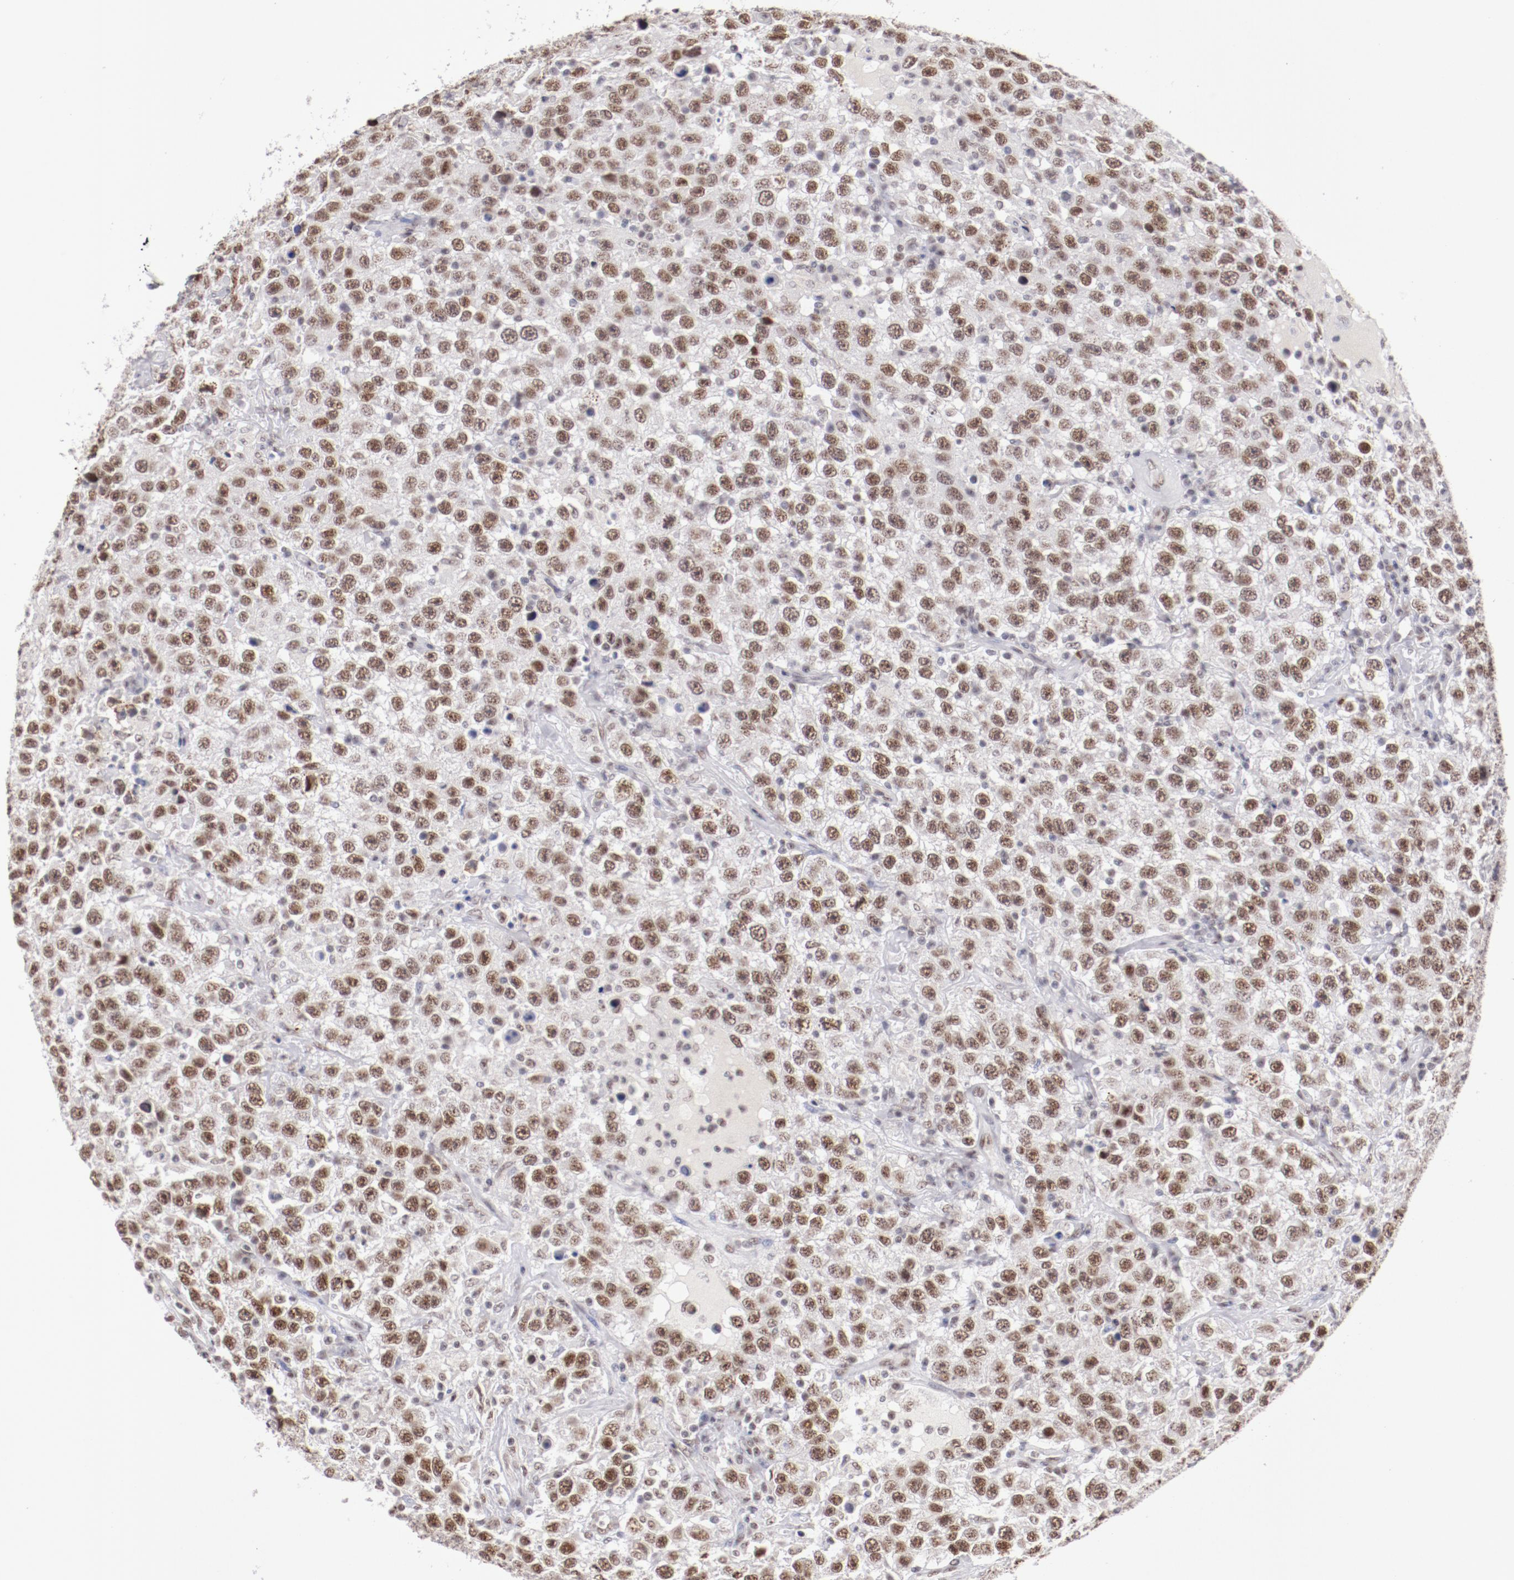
{"staining": {"intensity": "moderate", "quantity": ">75%", "location": "nuclear"}, "tissue": "testis cancer", "cell_type": "Tumor cells", "image_type": "cancer", "snomed": [{"axis": "morphology", "description": "Seminoma, NOS"}, {"axis": "topography", "description": "Testis"}], "caption": "Immunohistochemistry micrograph of human seminoma (testis) stained for a protein (brown), which shows medium levels of moderate nuclear positivity in about >75% of tumor cells.", "gene": "TFAP4", "patient": {"sex": "male", "age": 41}}